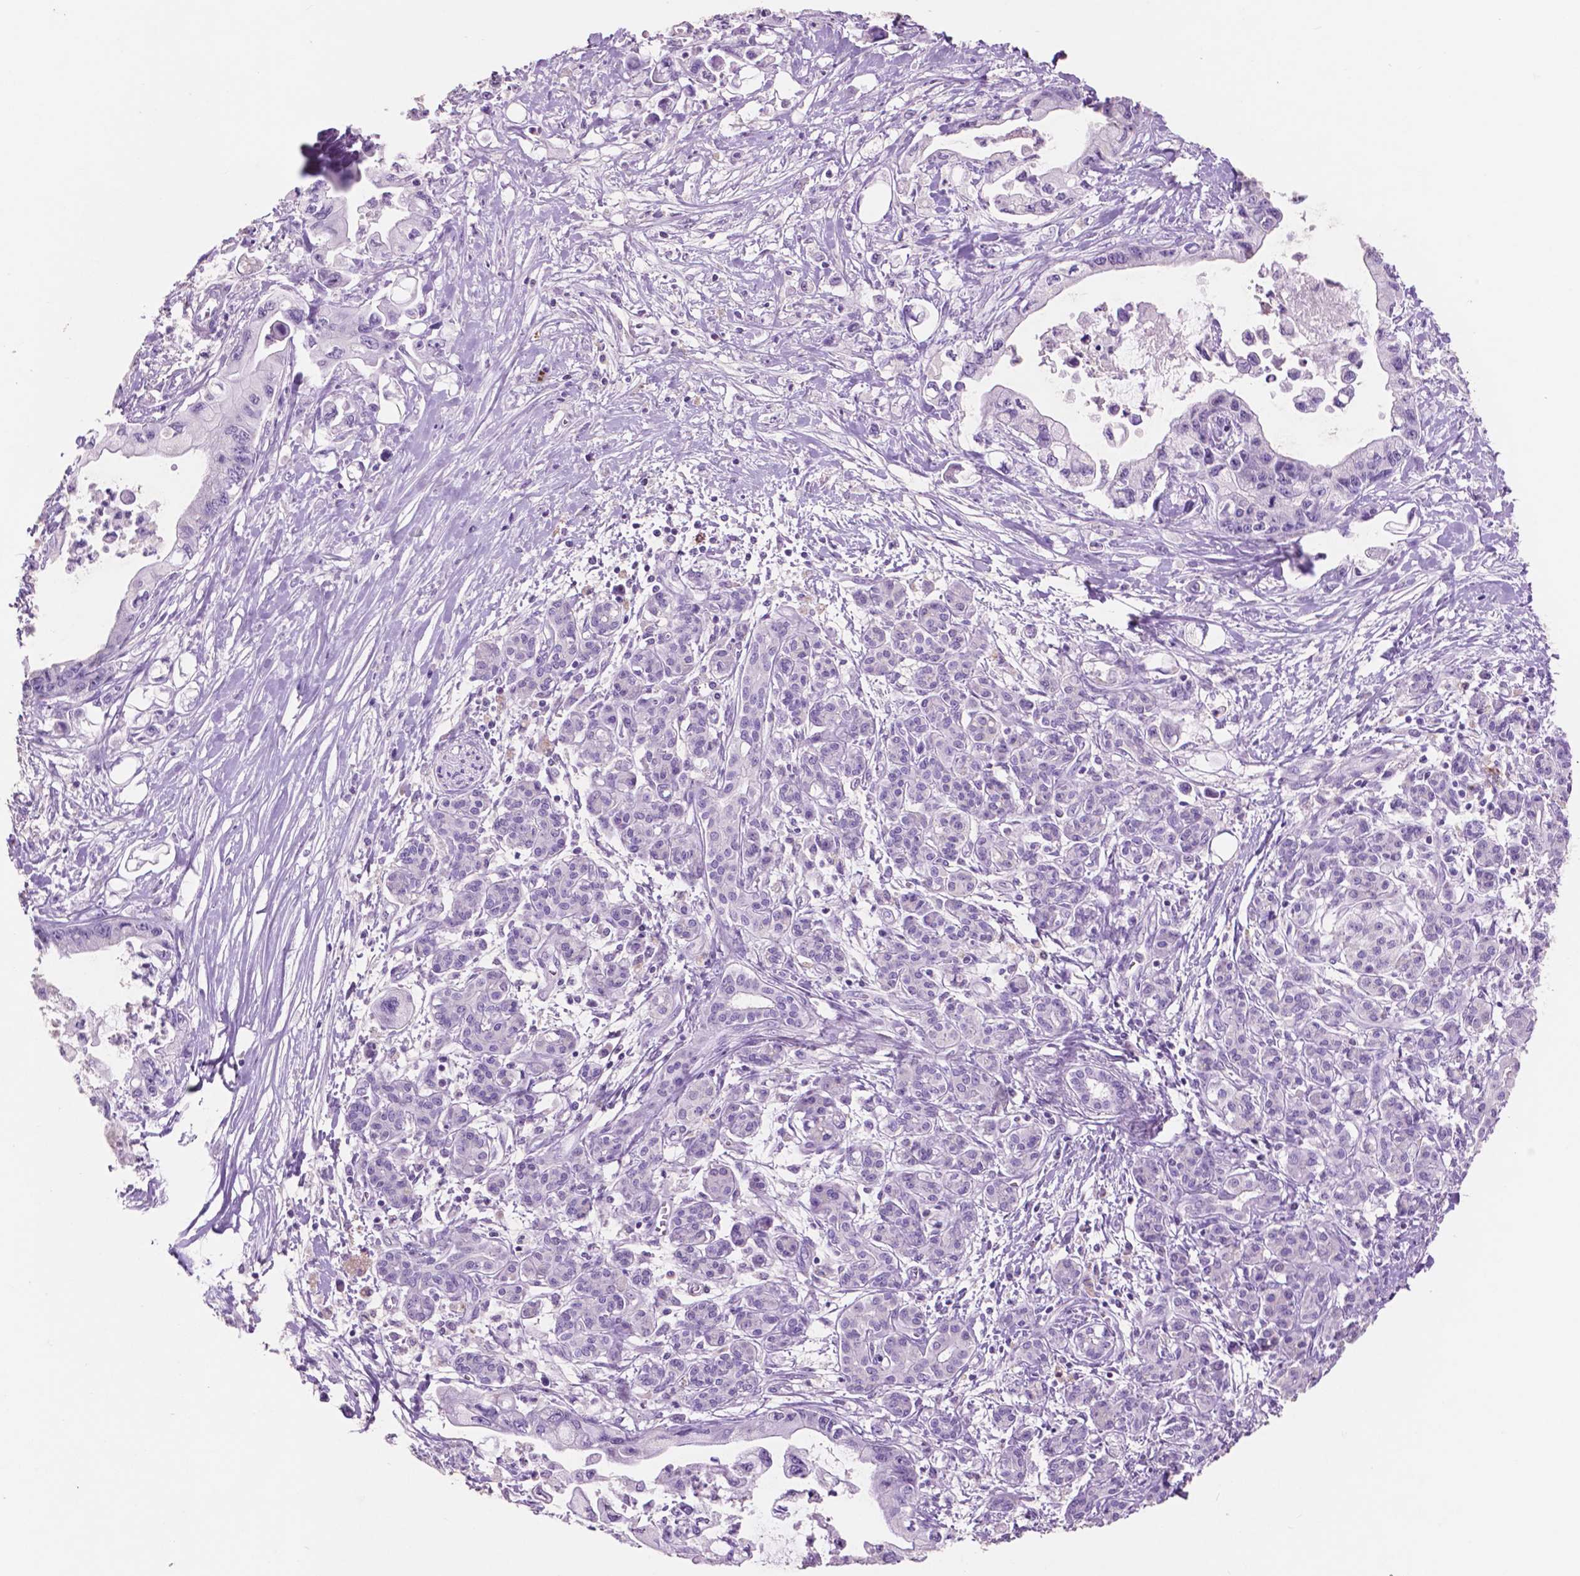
{"staining": {"intensity": "negative", "quantity": "none", "location": "none"}, "tissue": "pancreatic cancer", "cell_type": "Tumor cells", "image_type": "cancer", "snomed": [{"axis": "morphology", "description": "Adenocarcinoma, NOS"}, {"axis": "topography", "description": "Pancreas"}], "caption": "Tumor cells are negative for protein expression in human adenocarcinoma (pancreatic).", "gene": "IDO1", "patient": {"sex": "male", "age": 61}}